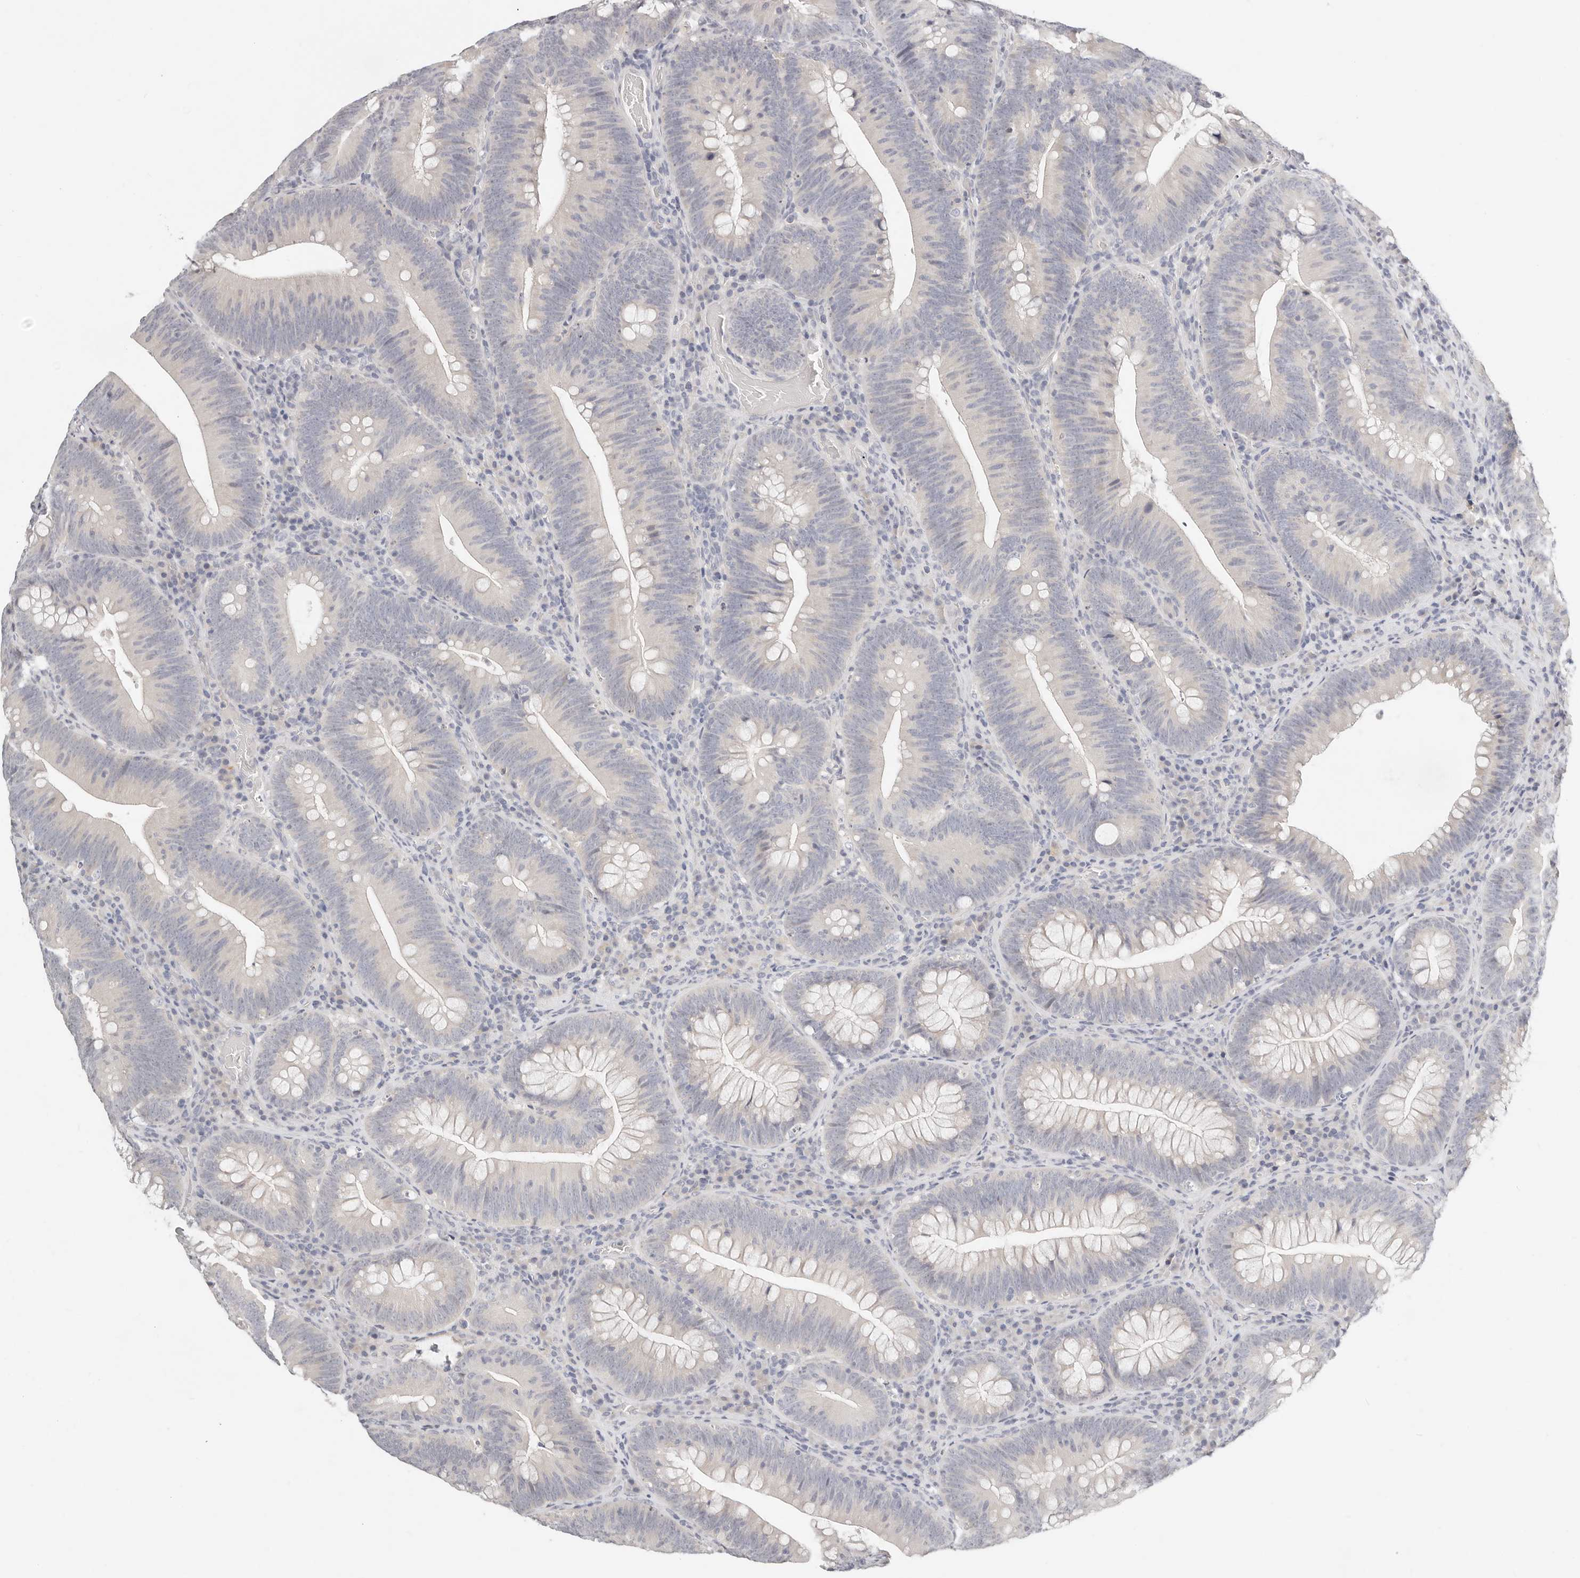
{"staining": {"intensity": "negative", "quantity": "none", "location": "none"}, "tissue": "colorectal cancer", "cell_type": "Tumor cells", "image_type": "cancer", "snomed": [{"axis": "morphology", "description": "Normal tissue, NOS"}, {"axis": "topography", "description": "Colon"}], "caption": "High power microscopy image of an immunohistochemistry (IHC) image of colorectal cancer, revealing no significant positivity in tumor cells.", "gene": "TMEM63B", "patient": {"sex": "female", "age": 82}}